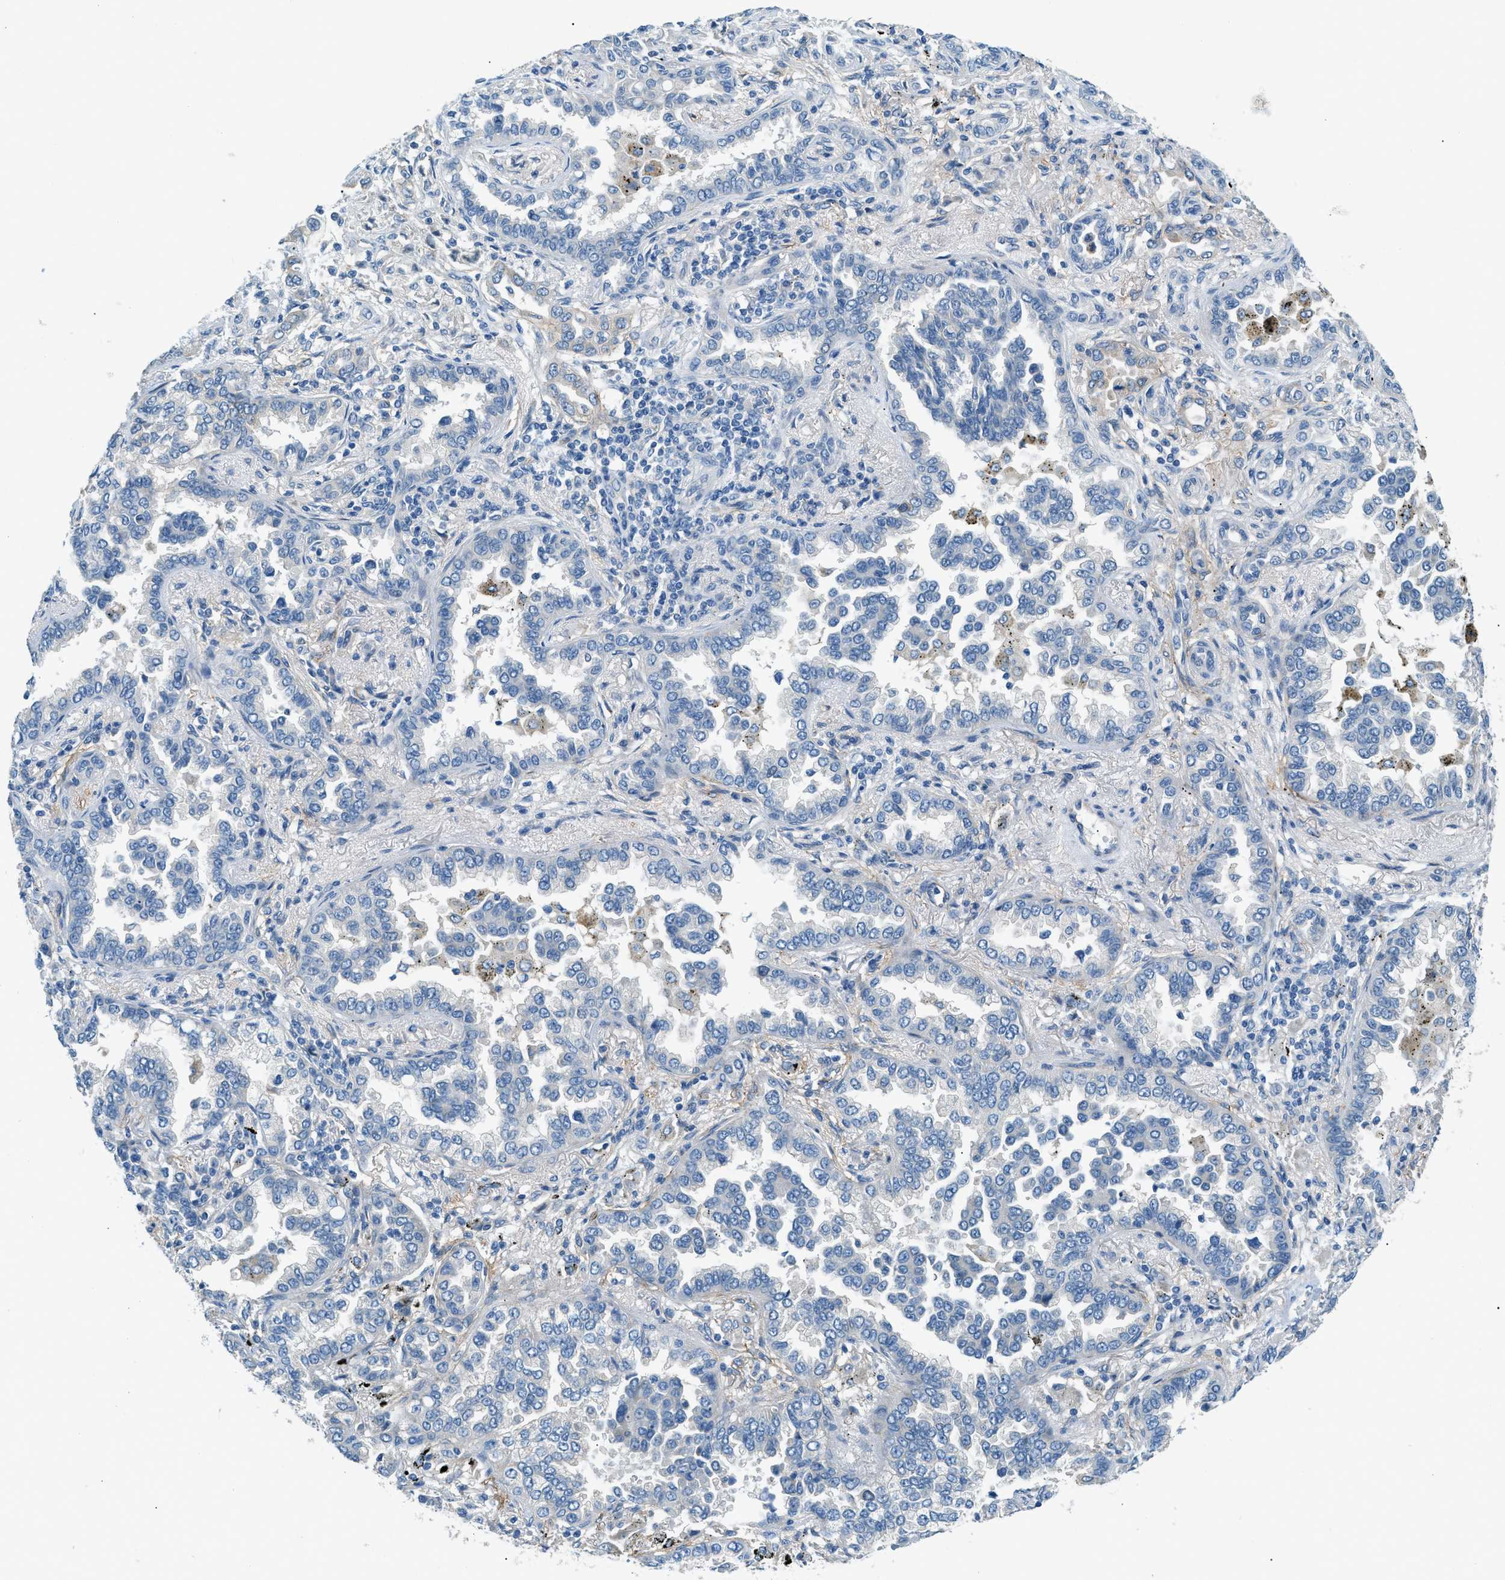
{"staining": {"intensity": "negative", "quantity": "none", "location": "none"}, "tissue": "lung cancer", "cell_type": "Tumor cells", "image_type": "cancer", "snomed": [{"axis": "morphology", "description": "Normal tissue, NOS"}, {"axis": "morphology", "description": "Adenocarcinoma, NOS"}, {"axis": "topography", "description": "Lung"}], "caption": "High power microscopy image of an immunohistochemistry (IHC) image of lung cancer, revealing no significant expression in tumor cells. (DAB (3,3'-diaminobenzidine) immunohistochemistry (IHC) visualized using brightfield microscopy, high magnification).", "gene": "ZNF367", "patient": {"sex": "male", "age": 59}}